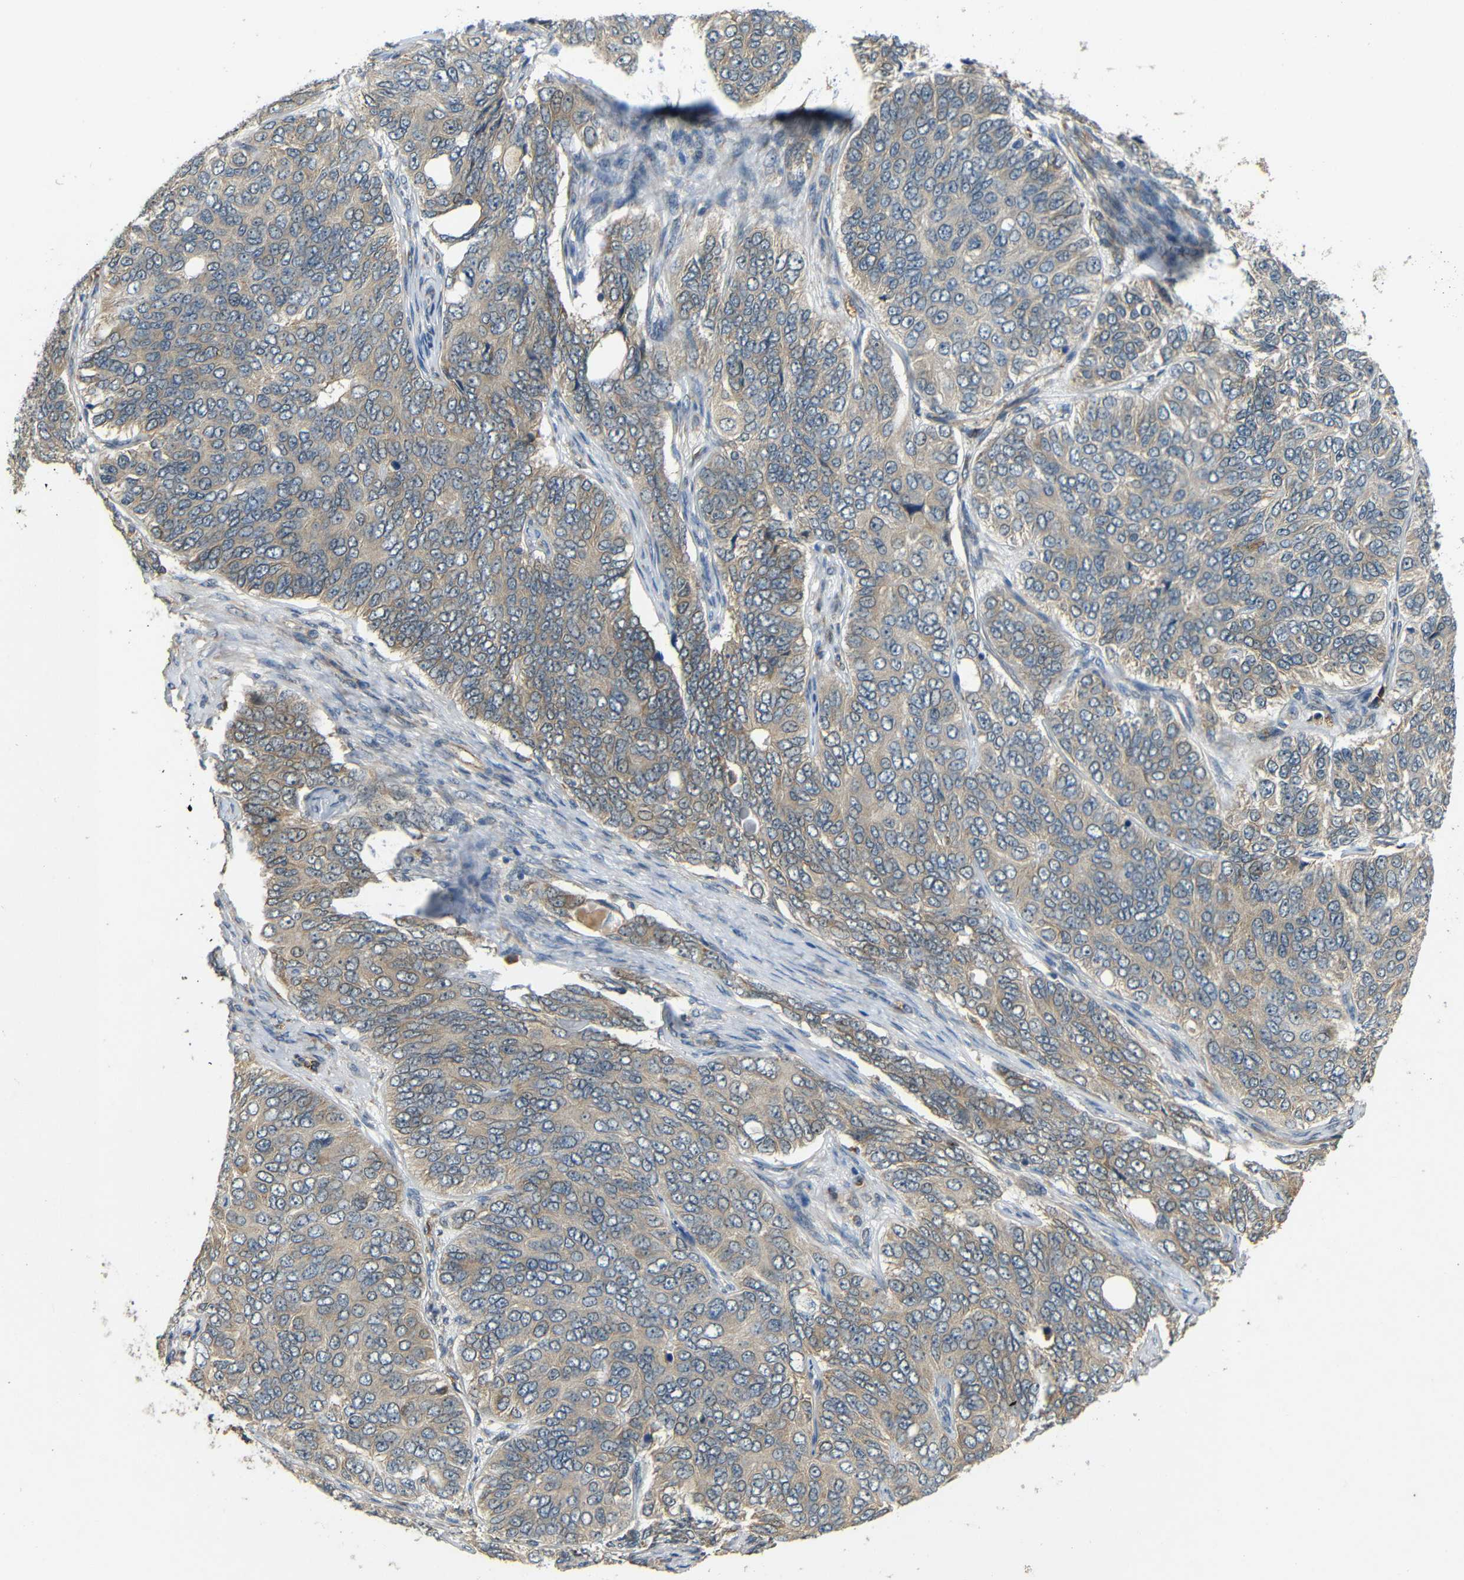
{"staining": {"intensity": "weak", "quantity": ">75%", "location": "cytoplasmic/membranous"}, "tissue": "ovarian cancer", "cell_type": "Tumor cells", "image_type": "cancer", "snomed": [{"axis": "morphology", "description": "Carcinoma, endometroid"}, {"axis": "topography", "description": "Ovary"}], "caption": "Protein expression analysis of human ovarian cancer reveals weak cytoplasmic/membranous staining in approximately >75% of tumor cells. (Stains: DAB in brown, nuclei in blue, Microscopy: brightfield microscopy at high magnification).", "gene": "ATP7A", "patient": {"sex": "female", "age": 51}}